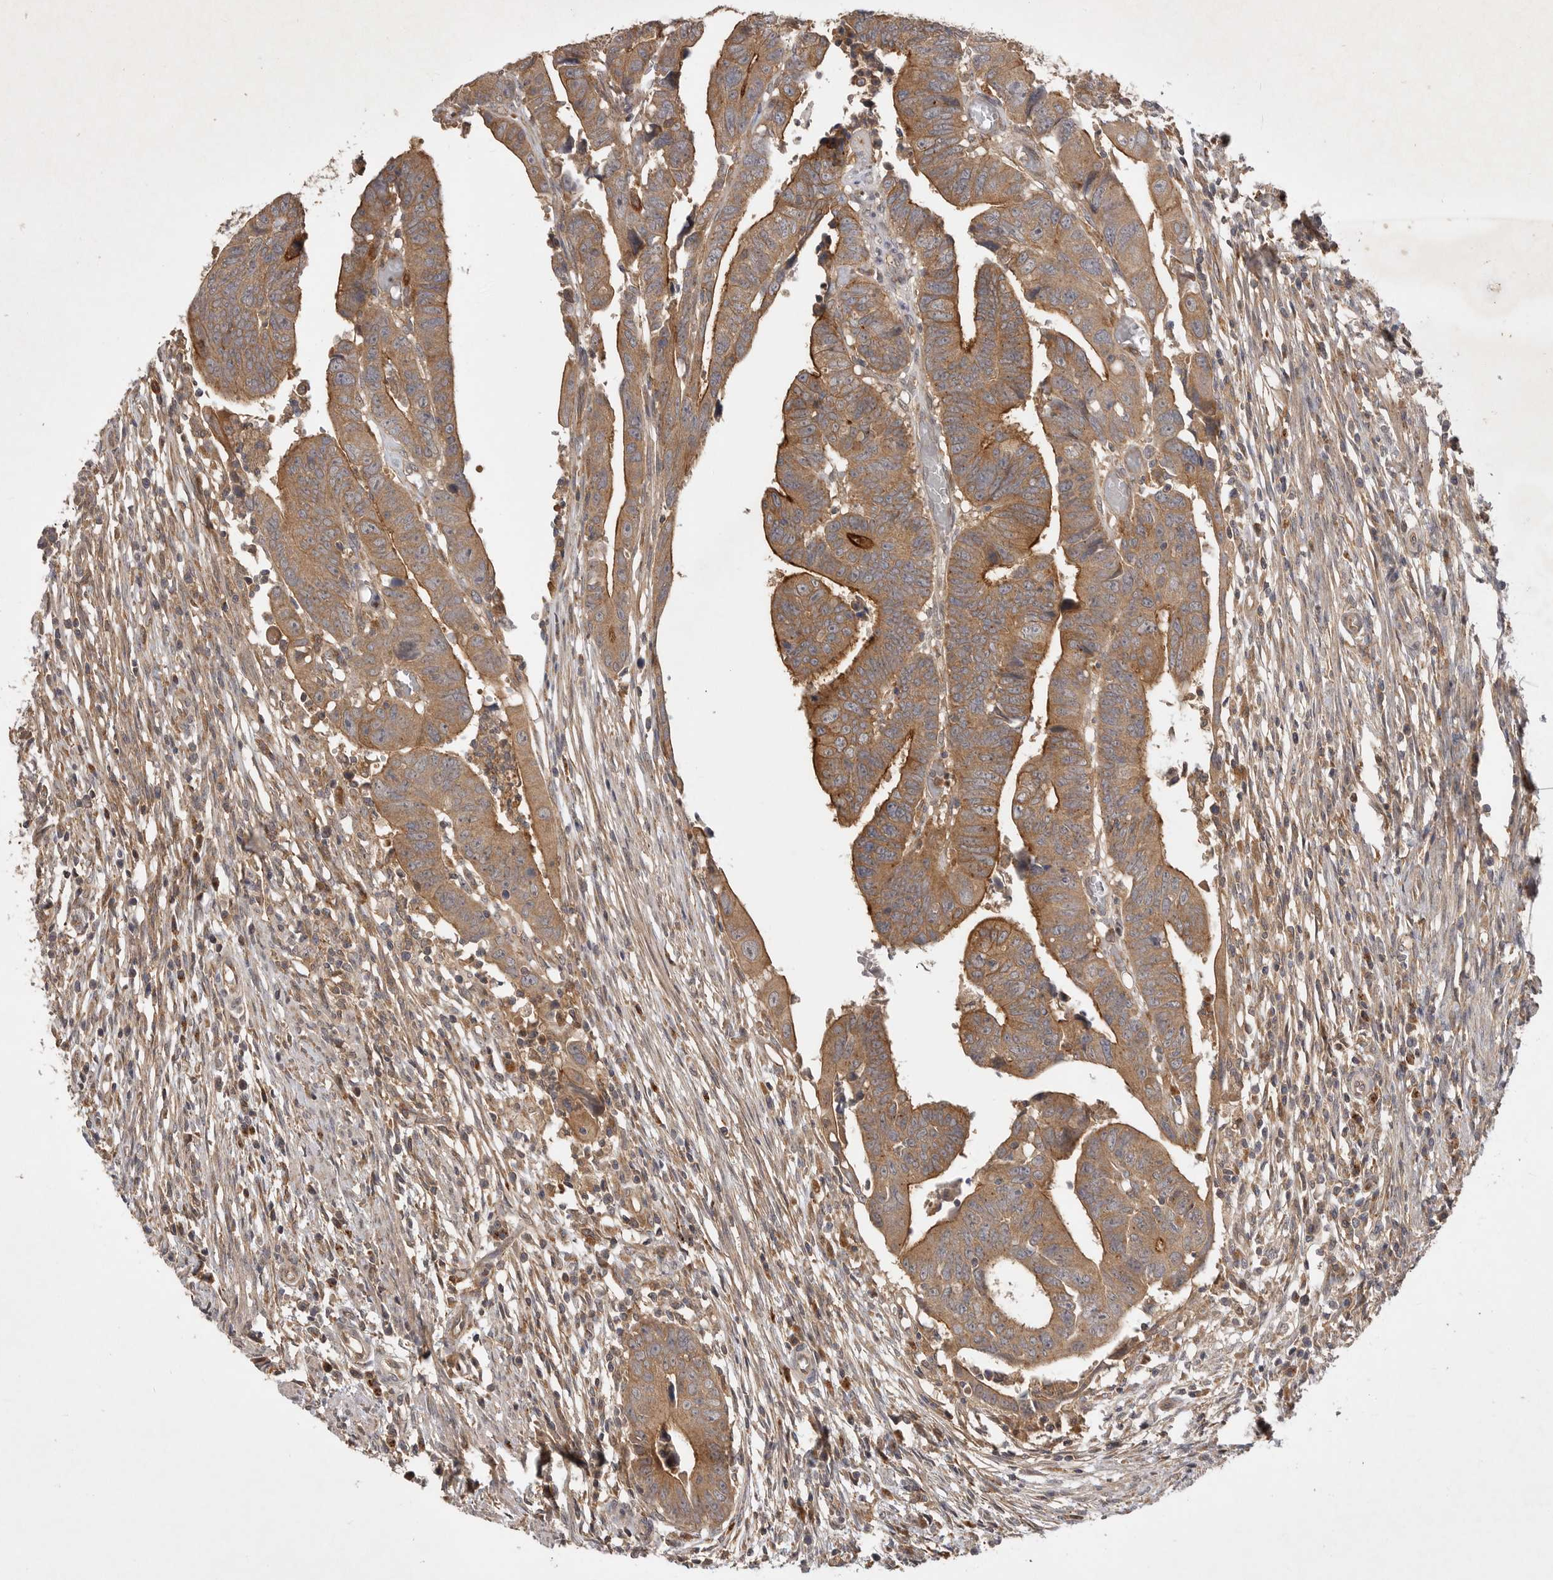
{"staining": {"intensity": "moderate", "quantity": ">75%", "location": "cytoplasmic/membranous"}, "tissue": "colorectal cancer", "cell_type": "Tumor cells", "image_type": "cancer", "snomed": [{"axis": "morphology", "description": "Adenocarcinoma, NOS"}, {"axis": "topography", "description": "Rectum"}], "caption": "High-magnification brightfield microscopy of adenocarcinoma (colorectal) stained with DAB (3,3'-diaminobenzidine) (brown) and counterstained with hematoxylin (blue). tumor cells exhibit moderate cytoplasmic/membranous expression is seen in approximately>75% of cells.", "gene": "ZNF232", "patient": {"sex": "female", "age": 65}}